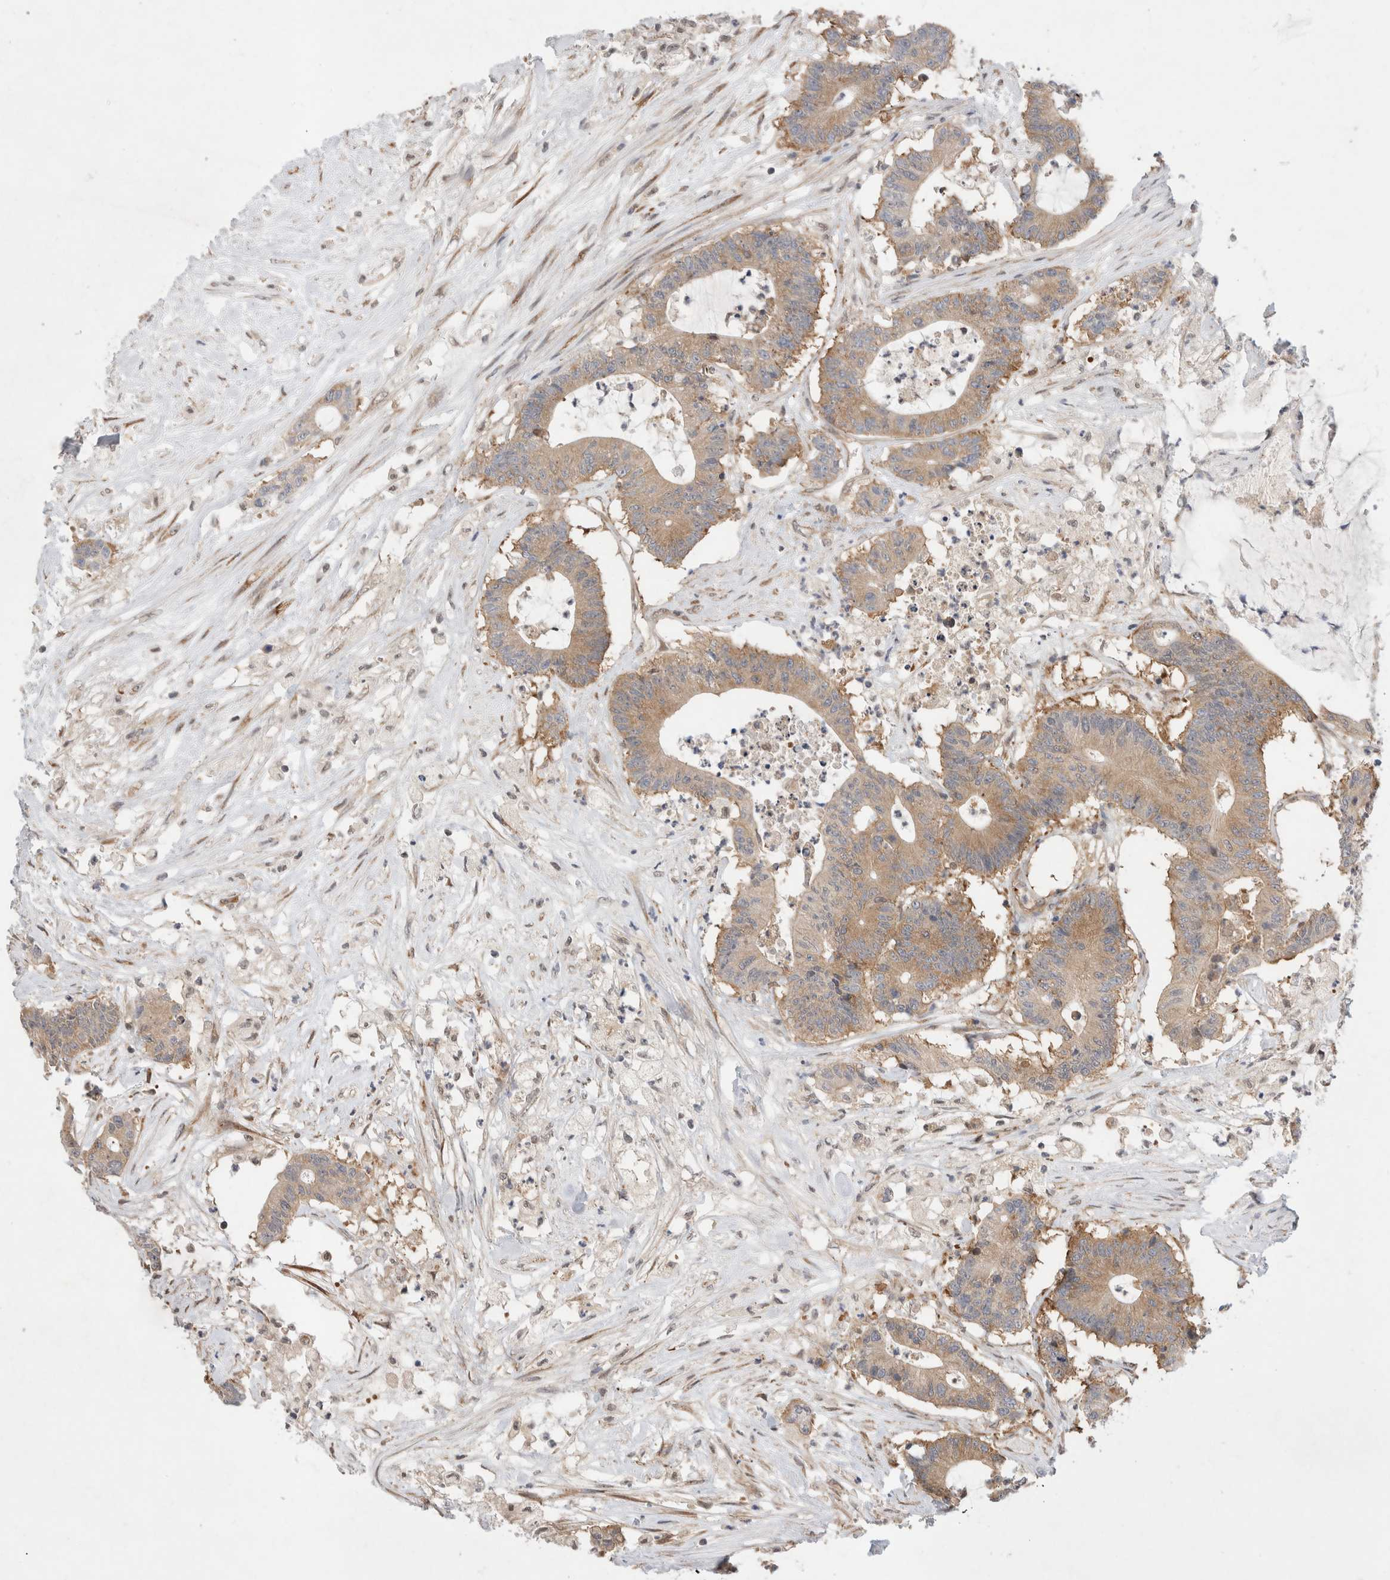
{"staining": {"intensity": "moderate", "quantity": ">75%", "location": "cytoplasmic/membranous"}, "tissue": "colorectal cancer", "cell_type": "Tumor cells", "image_type": "cancer", "snomed": [{"axis": "morphology", "description": "Adenocarcinoma, NOS"}, {"axis": "topography", "description": "Colon"}], "caption": "Human colorectal cancer (adenocarcinoma) stained with a protein marker displays moderate staining in tumor cells.", "gene": "EIF3E", "patient": {"sex": "female", "age": 84}}